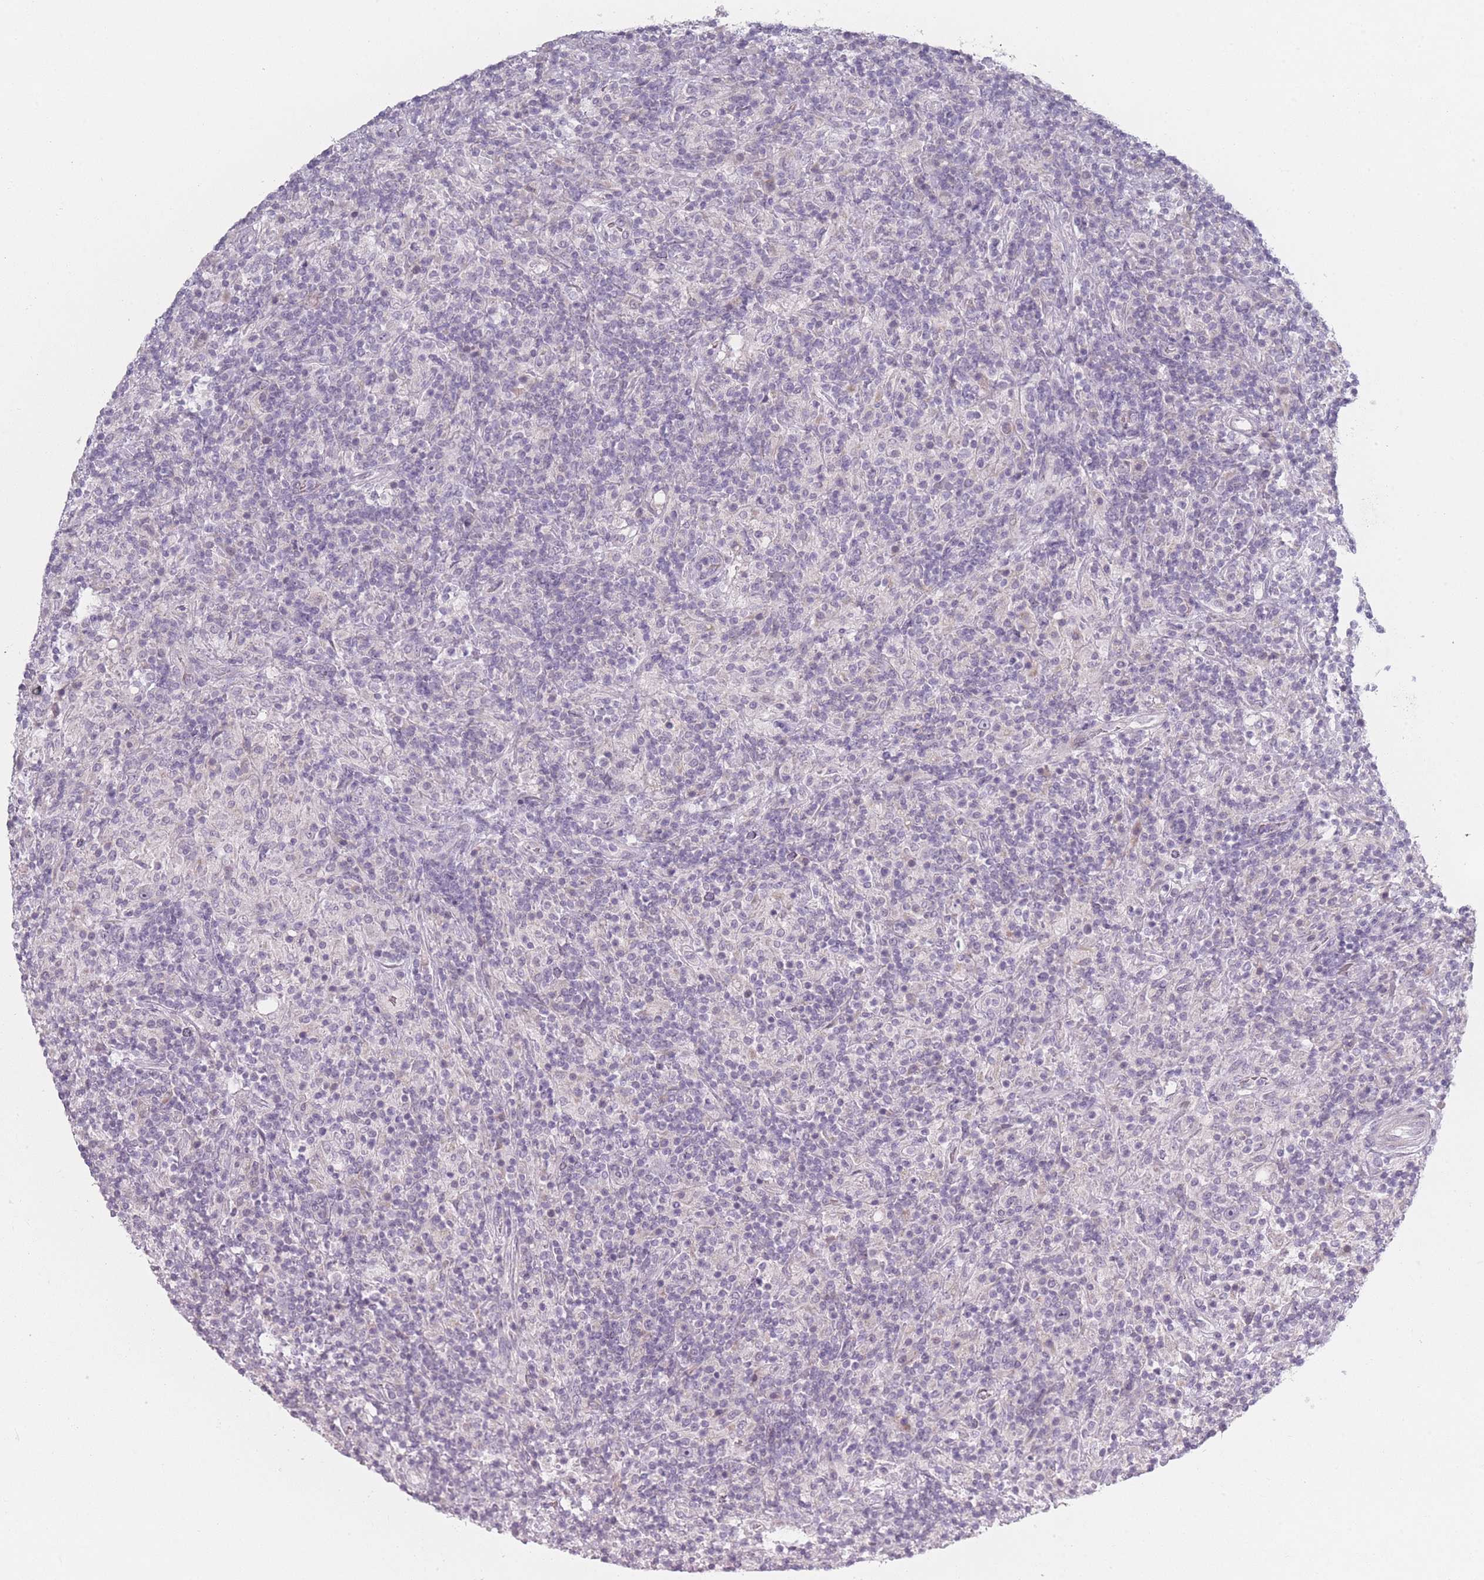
{"staining": {"intensity": "negative", "quantity": "none", "location": "none"}, "tissue": "lymphoma", "cell_type": "Tumor cells", "image_type": "cancer", "snomed": [{"axis": "morphology", "description": "Hodgkin's disease, NOS"}, {"axis": "topography", "description": "Lymph node"}], "caption": "A high-resolution histopathology image shows immunohistochemistry staining of Hodgkin's disease, which displays no significant expression in tumor cells. Nuclei are stained in blue.", "gene": "RASL10B", "patient": {"sex": "male", "age": 70}}